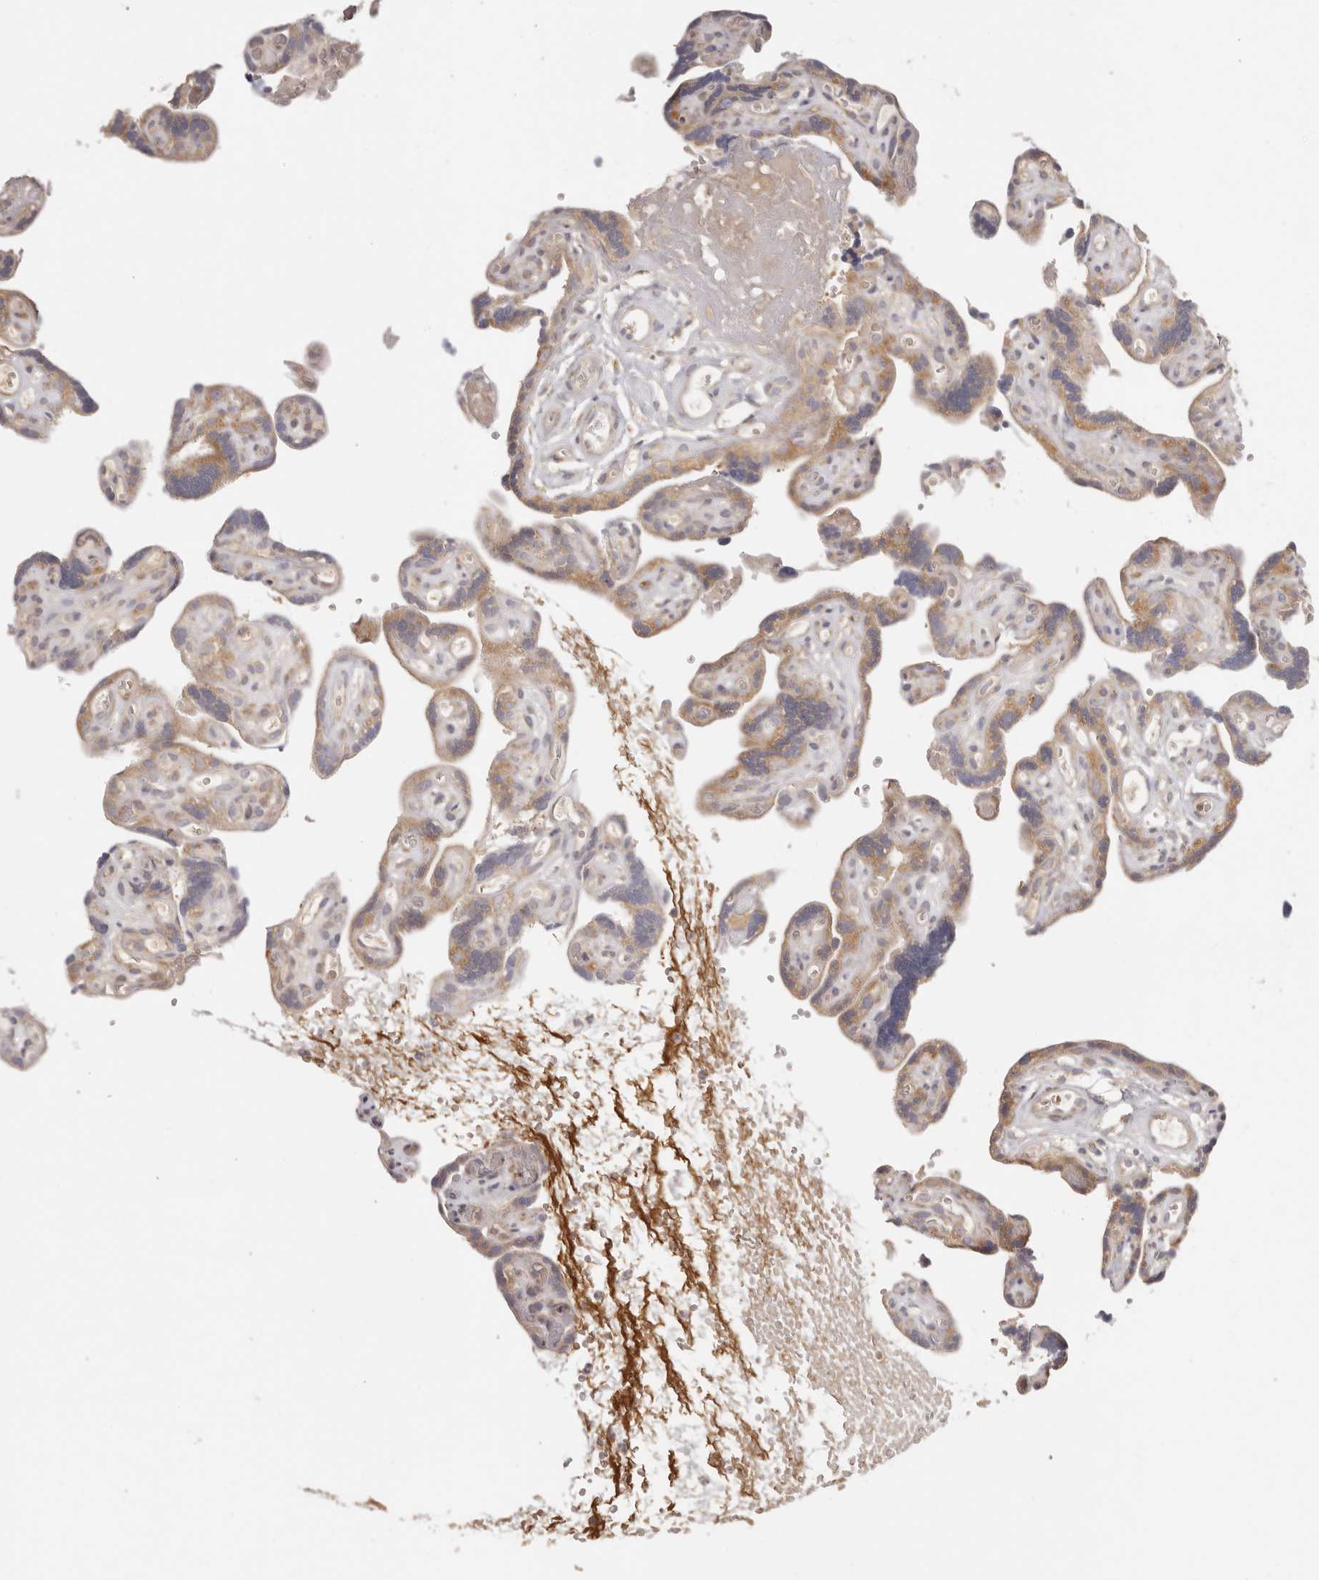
{"staining": {"intensity": "weak", "quantity": ">75%", "location": "cytoplasmic/membranous"}, "tissue": "placenta", "cell_type": "Decidual cells", "image_type": "normal", "snomed": [{"axis": "morphology", "description": "Normal tissue, NOS"}, {"axis": "topography", "description": "Placenta"}], "caption": "Immunohistochemistry (DAB (3,3'-diaminobenzidine)) staining of unremarkable human placenta reveals weak cytoplasmic/membranous protein expression in about >75% of decidual cells. (brown staining indicates protein expression, while blue staining denotes nuclei).", "gene": "EEF1E1", "patient": {"sex": "female", "age": 30}}